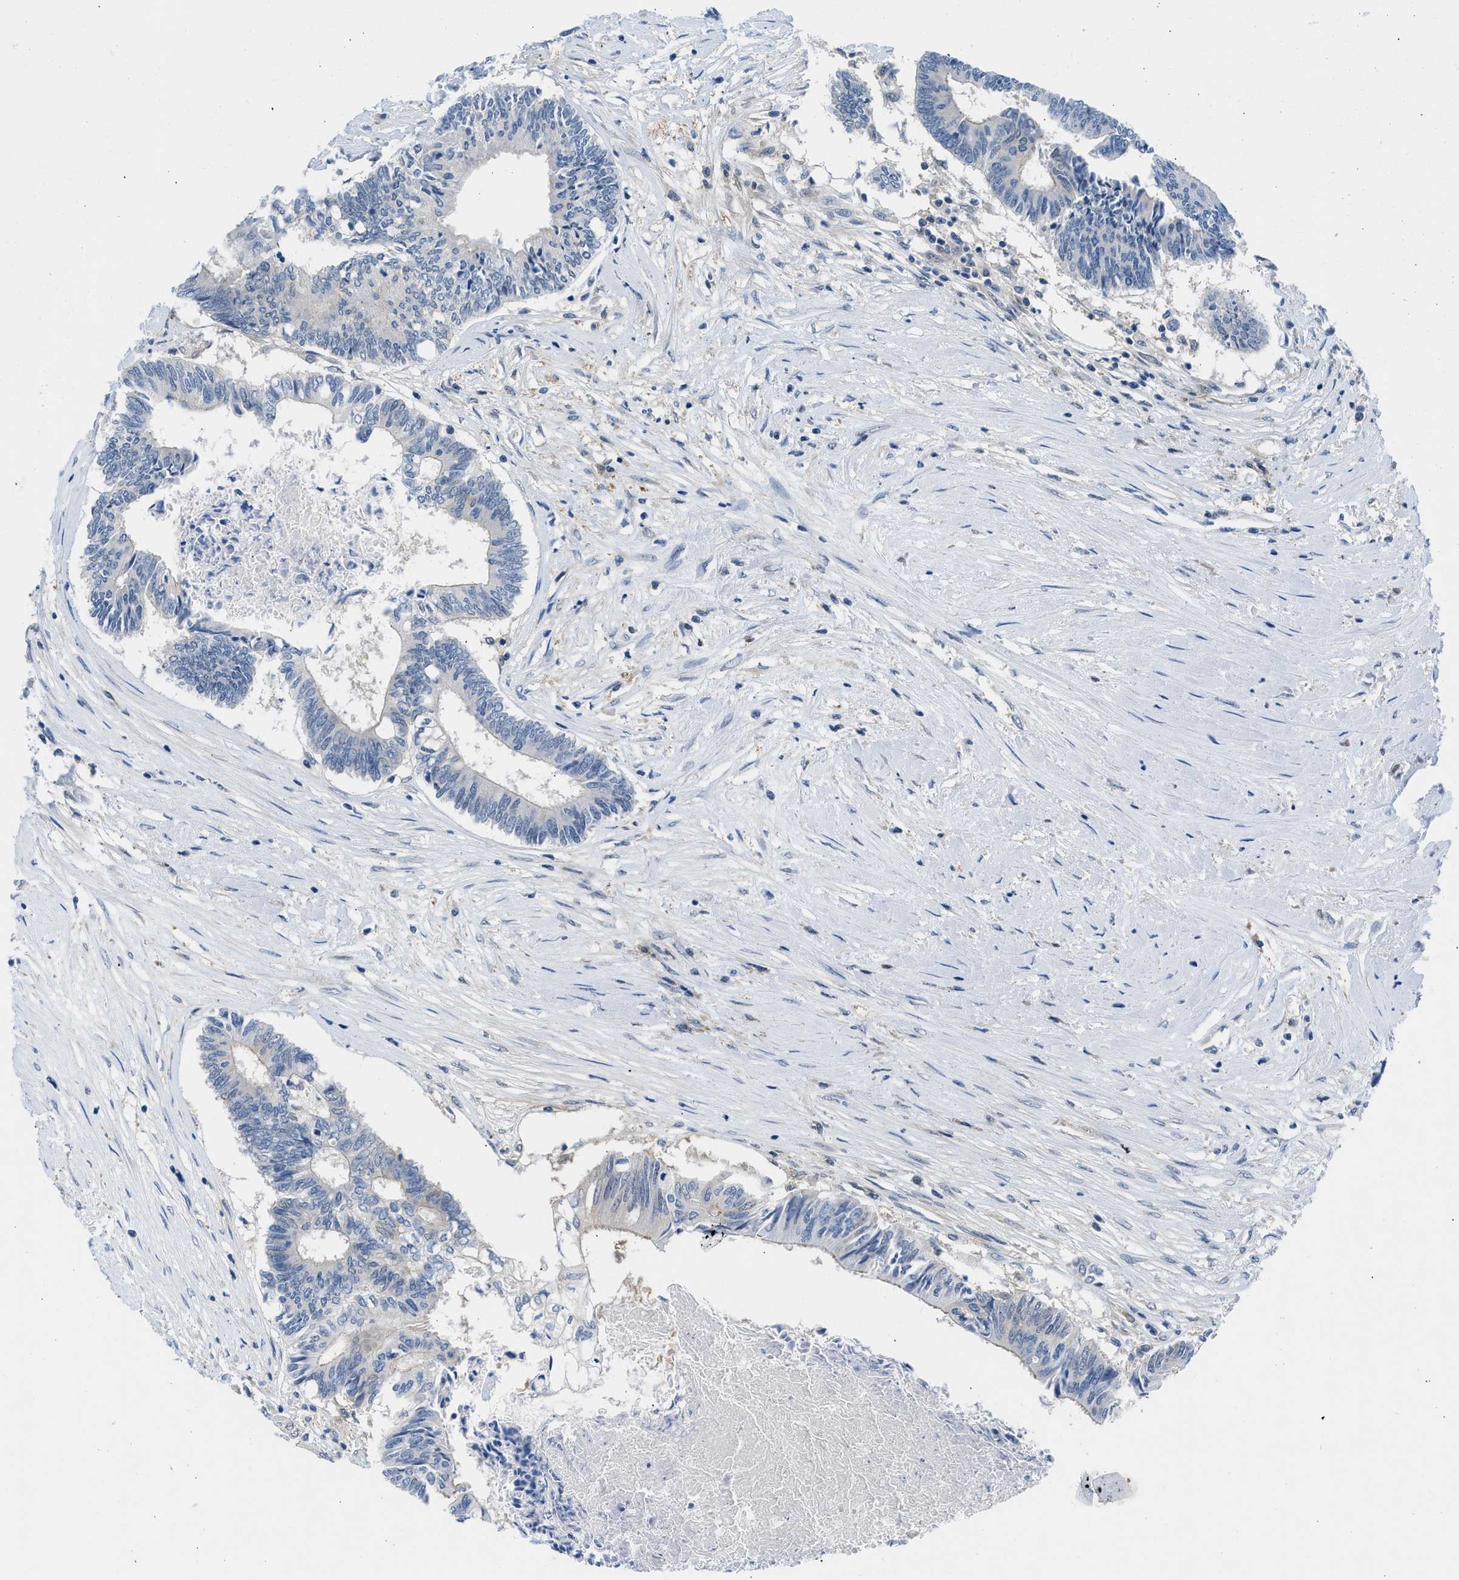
{"staining": {"intensity": "negative", "quantity": "none", "location": "none"}, "tissue": "colorectal cancer", "cell_type": "Tumor cells", "image_type": "cancer", "snomed": [{"axis": "morphology", "description": "Adenocarcinoma, NOS"}, {"axis": "topography", "description": "Rectum"}], "caption": "The image displays no significant expression in tumor cells of colorectal cancer. Brightfield microscopy of immunohistochemistry (IHC) stained with DAB (brown) and hematoxylin (blue), captured at high magnification.", "gene": "CBR1", "patient": {"sex": "male", "age": 63}}